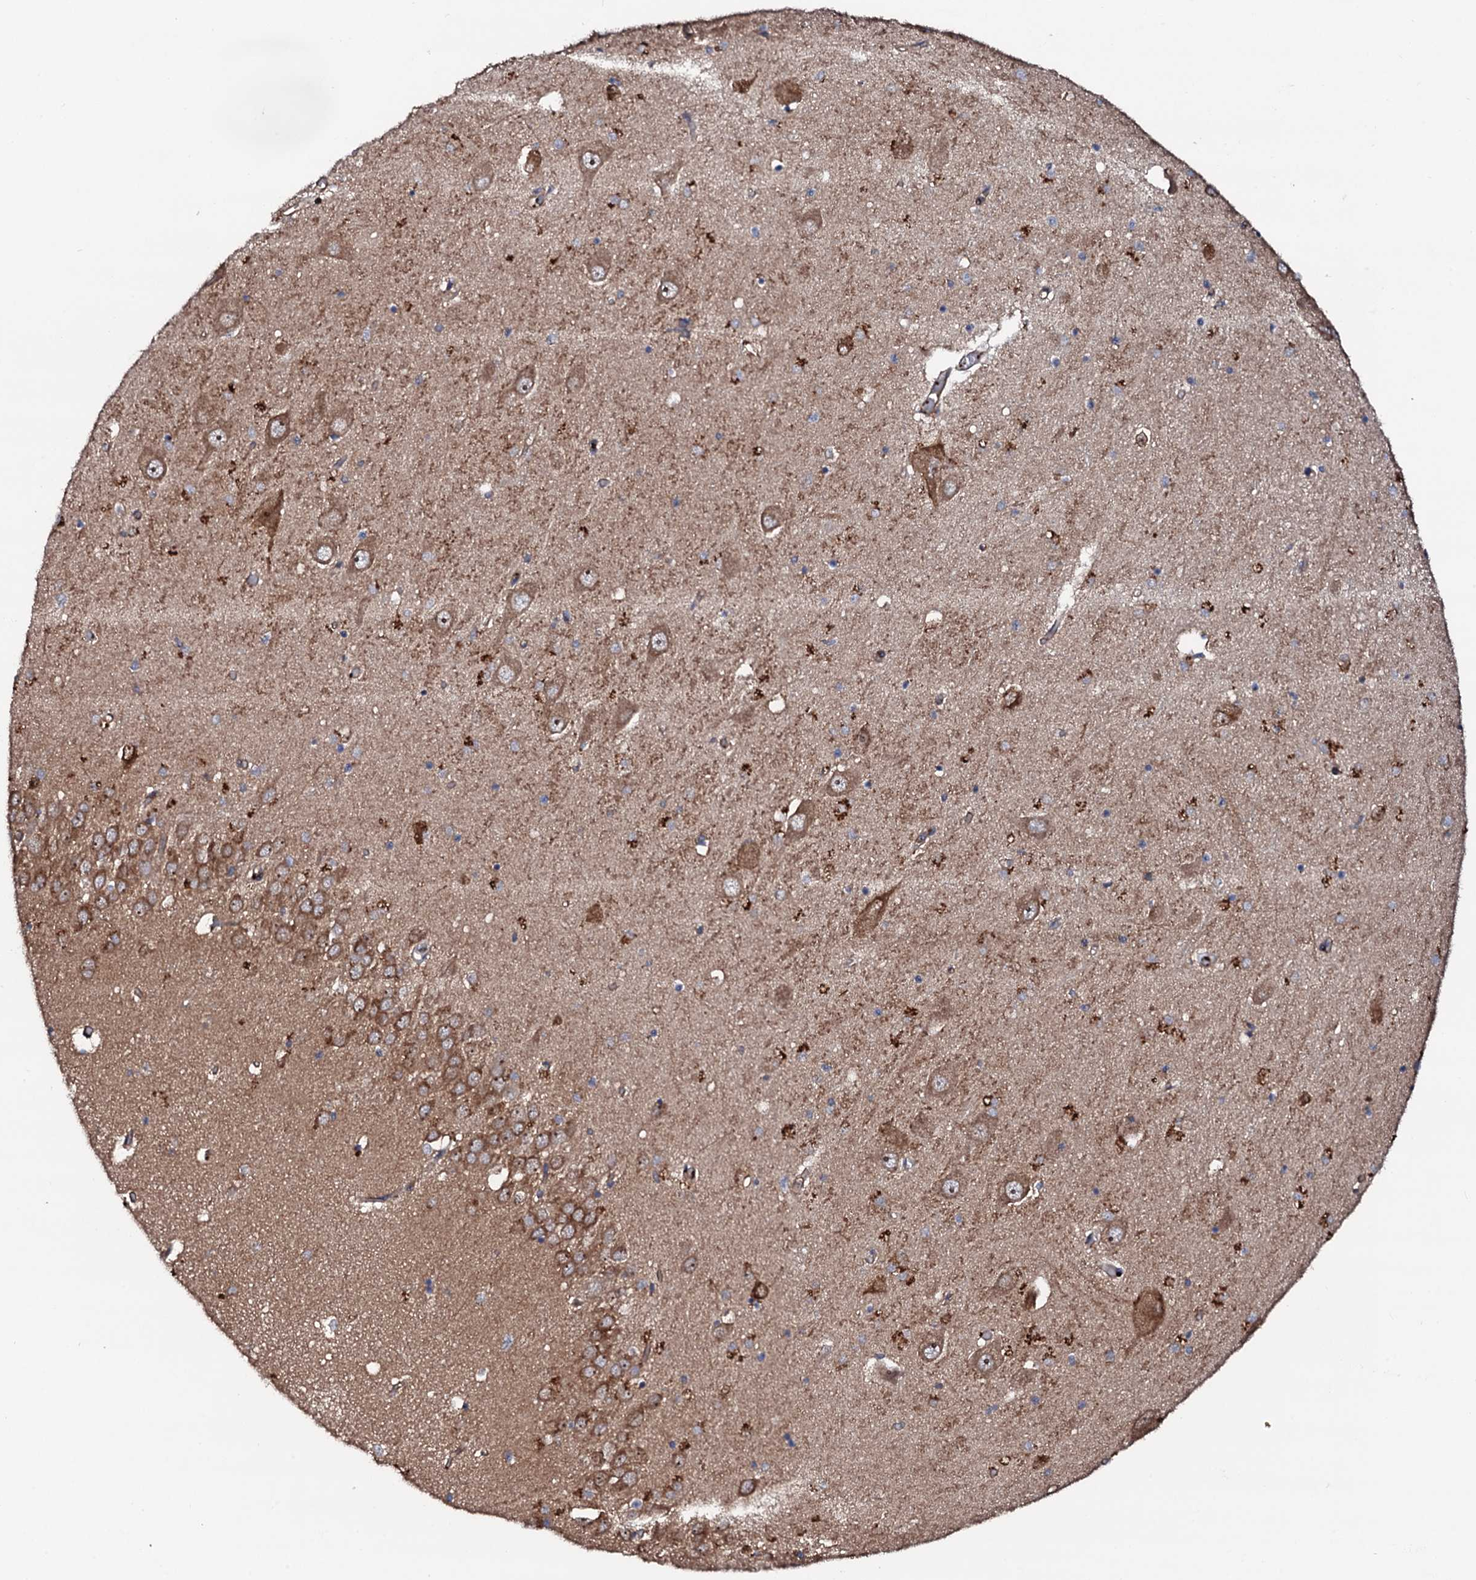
{"staining": {"intensity": "moderate", "quantity": "<25%", "location": "cytoplasmic/membranous"}, "tissue": "hippocampus", "cell_type": "Glial cells", "image_type": "normal", "snomed": [{"axis": "morphology", "description": "Normal tissue, NOS"}, {"axis": "topography", "description": "Hippocampus"}], "caption": "Moderate cytoplasmic/membranous positivity is appreciated in approximately <25% of glial cells in normal hippocampus.", "gene": "ENSG00000256591", "patient": {"sex": "male", "age": 70}}